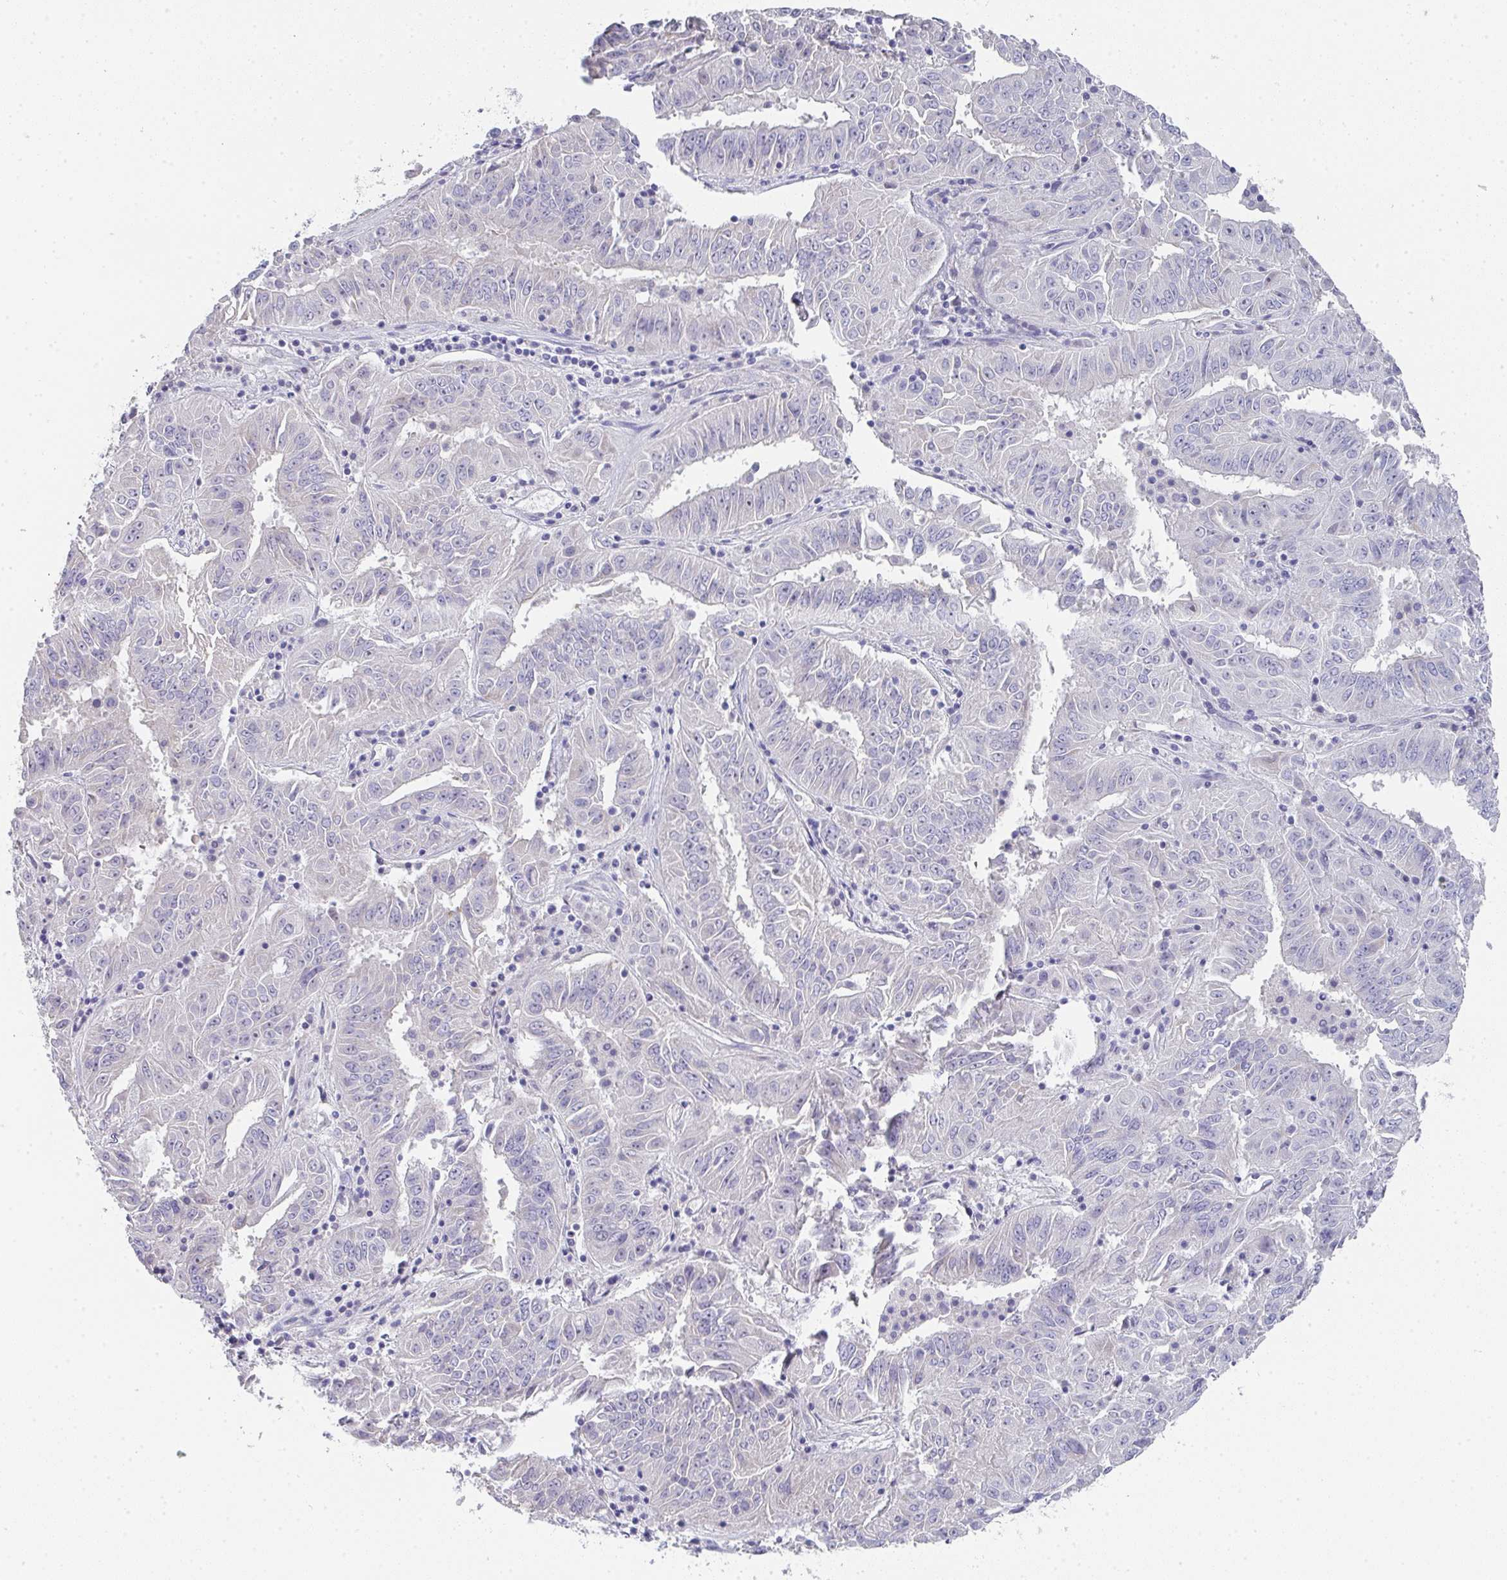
{"staining": {"intensity": "negative", "quantity": "none", "location": "none"}, "tissue": "pancreatic cancer", "cell_type": "Tumor cells", "image_type": "cancer", "snomed": [{"axis": "morphology", "description": "Adenocarcinoma, NOS"}, {"axis": "topography", "description": "Pancreas"}], "caption": "Photomicrograph shows no protein expression in tumor cells of pancreatic adenocarcinoma tissue.", "gene": "NOXRED1", "patient": {"sex": "male", "age": 63}}